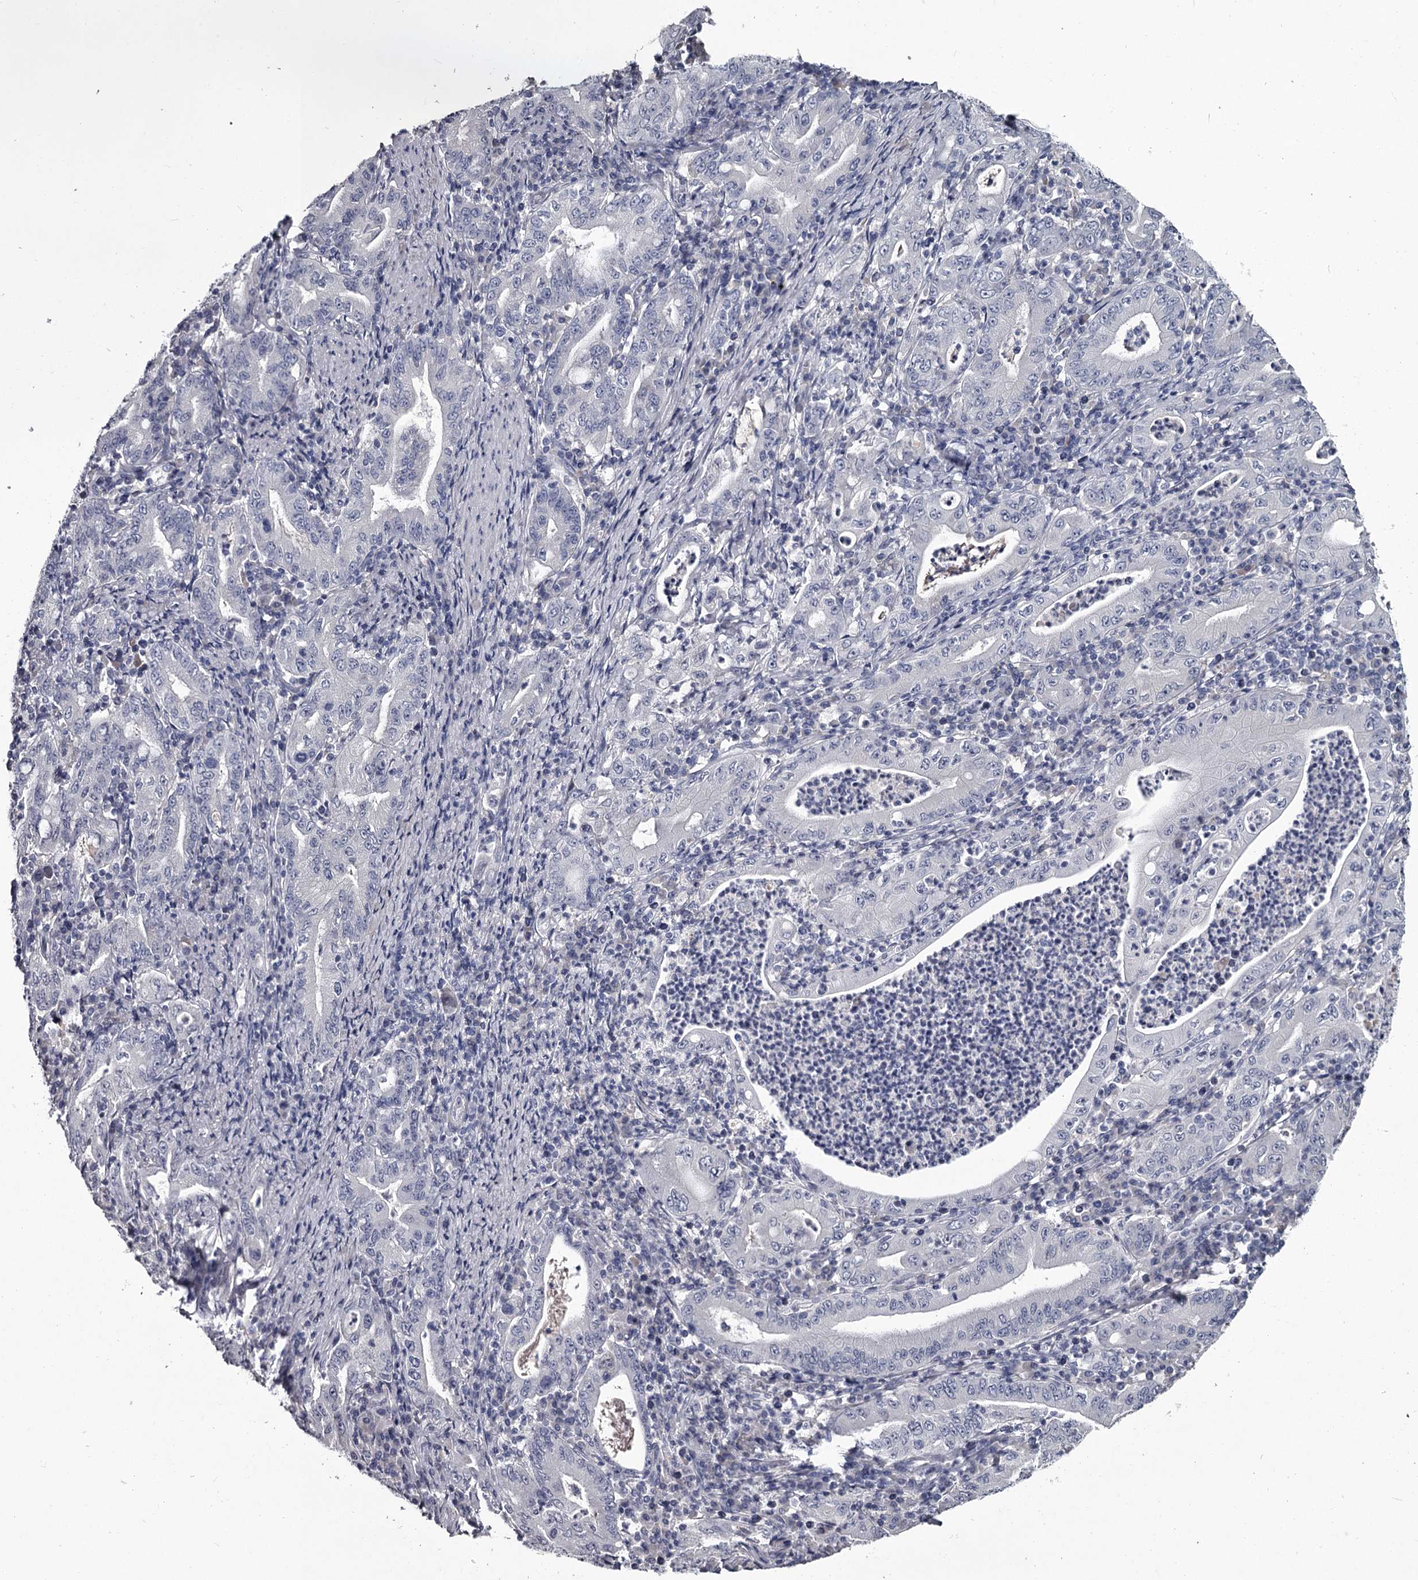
{"staining": {"intensity": "negative", "quantity": "none", "location": "none"}, "tissue": "stomach cancer", "cell_type": "Tumor cells", "image_type": "cancer", "snomed": [{"axis": "morphology", "description": "Normal tissue, NOS"}, {"axis": "morphology", "description": "Adenocarcinoma, NOS"}, {"axis": "topography", "description": "Esophagus"}, {"axis": "topography", "description": "Stomach, upper"}, {"axis": "topography", "description": "Peripheral nerve tissue"}], "caption": "The image displays no staining of tumor cells in stomach cancer. The staining was performed using DAB to visualize the protein expression in brown, while the nuclei were stained in blue with hematoxylin (Magnification: 20x).", "gene": "DAO", "patient": {"sex": "male", "age": 62}}